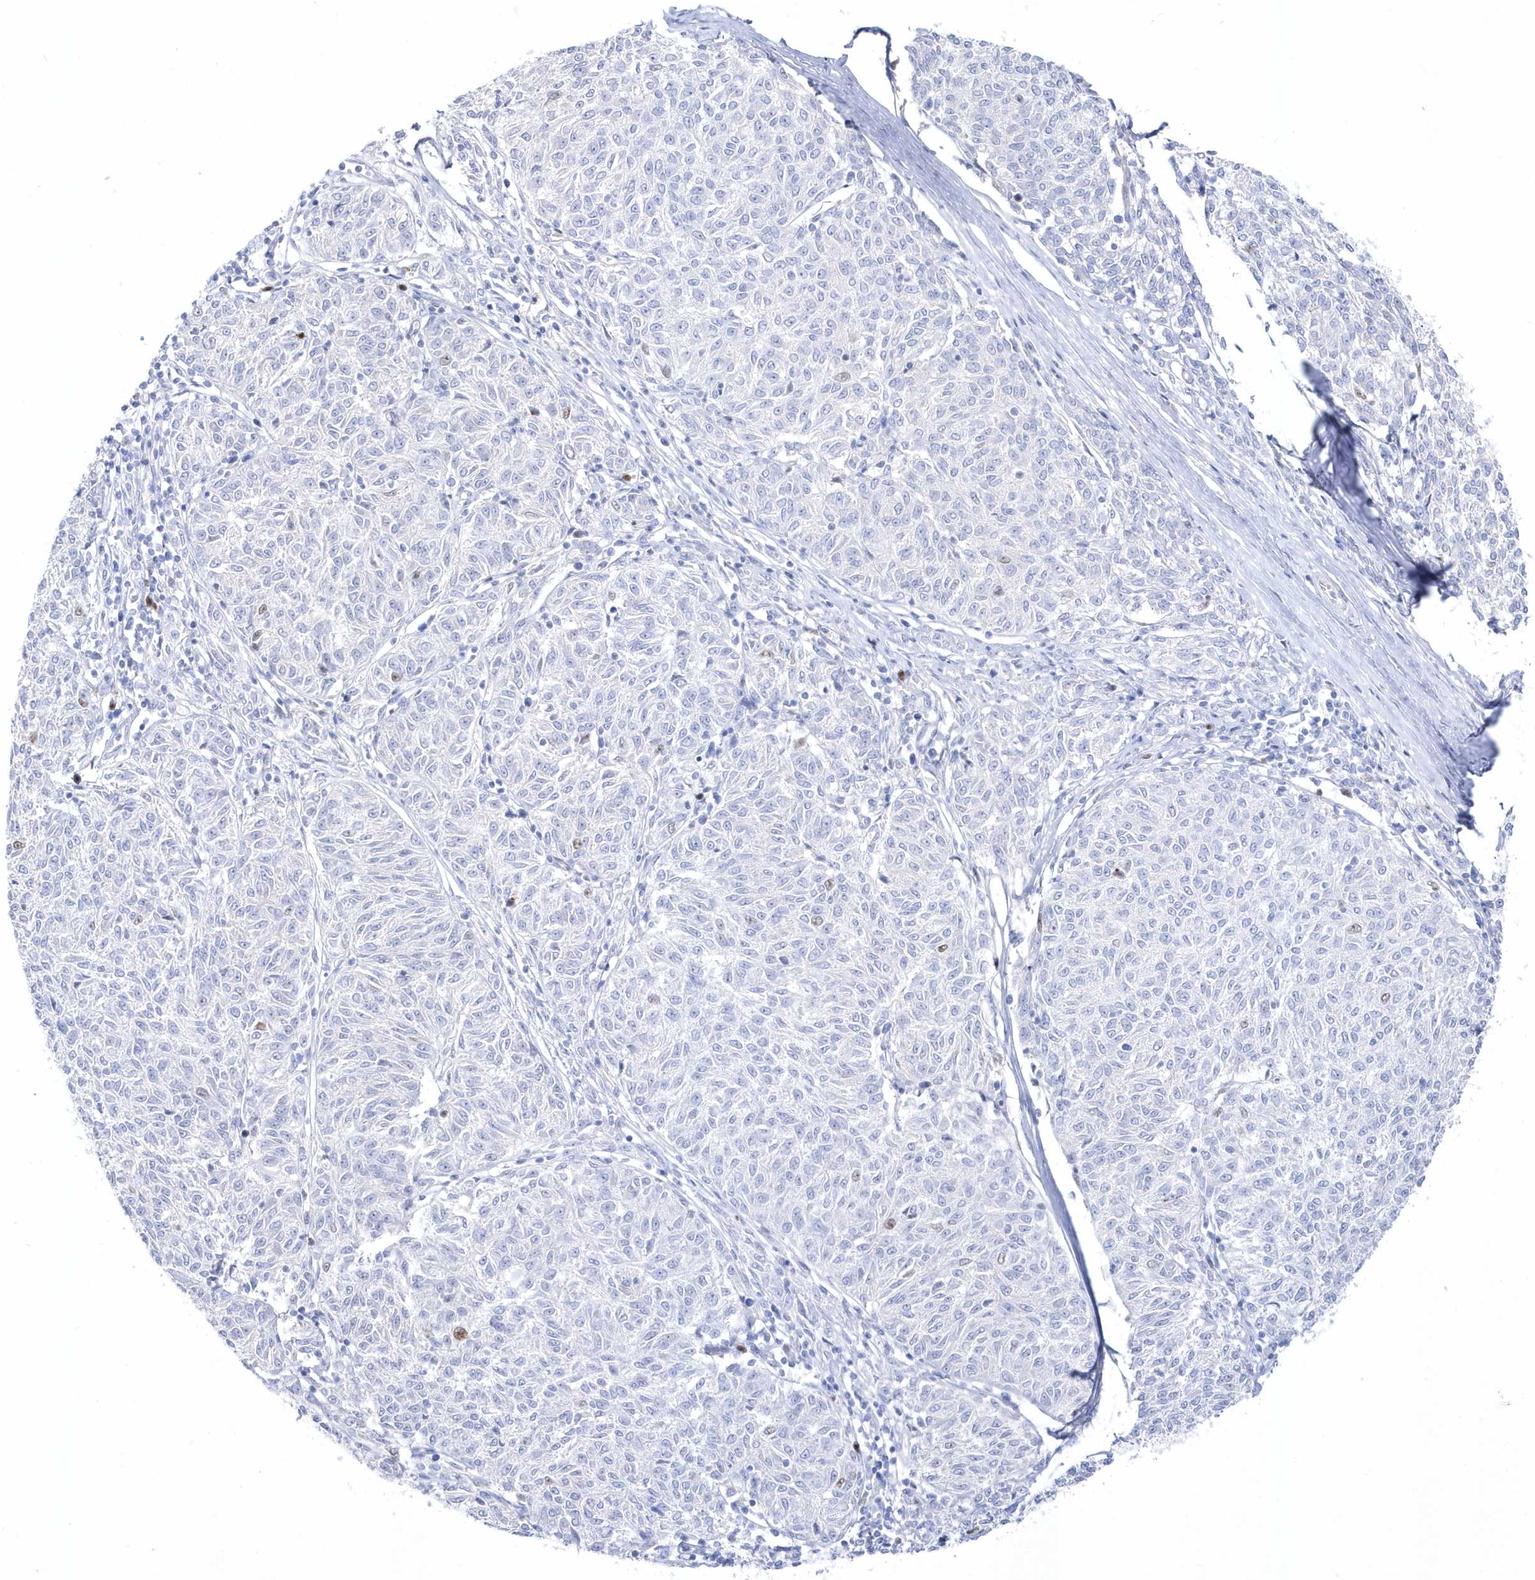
{"staining": {"intensity": "negative", "quantity": "none", "location": "none"}, "tissue": "melanoma", "cell_type": "Tumor cells", "image_type": "cancer", "snomed": [{"axis": "morphology", "description": "Malignant melanoma, NOS"}, {"axis": "topography", "description": "Skin"}], "caption": "Malignant melanoma was stained to show a protein in brown. There is no significant staining in tumor cells. Nuclei are stained in blue.", "gene": "TMCO6", "patient": {"sex": "female", "age": 72}}